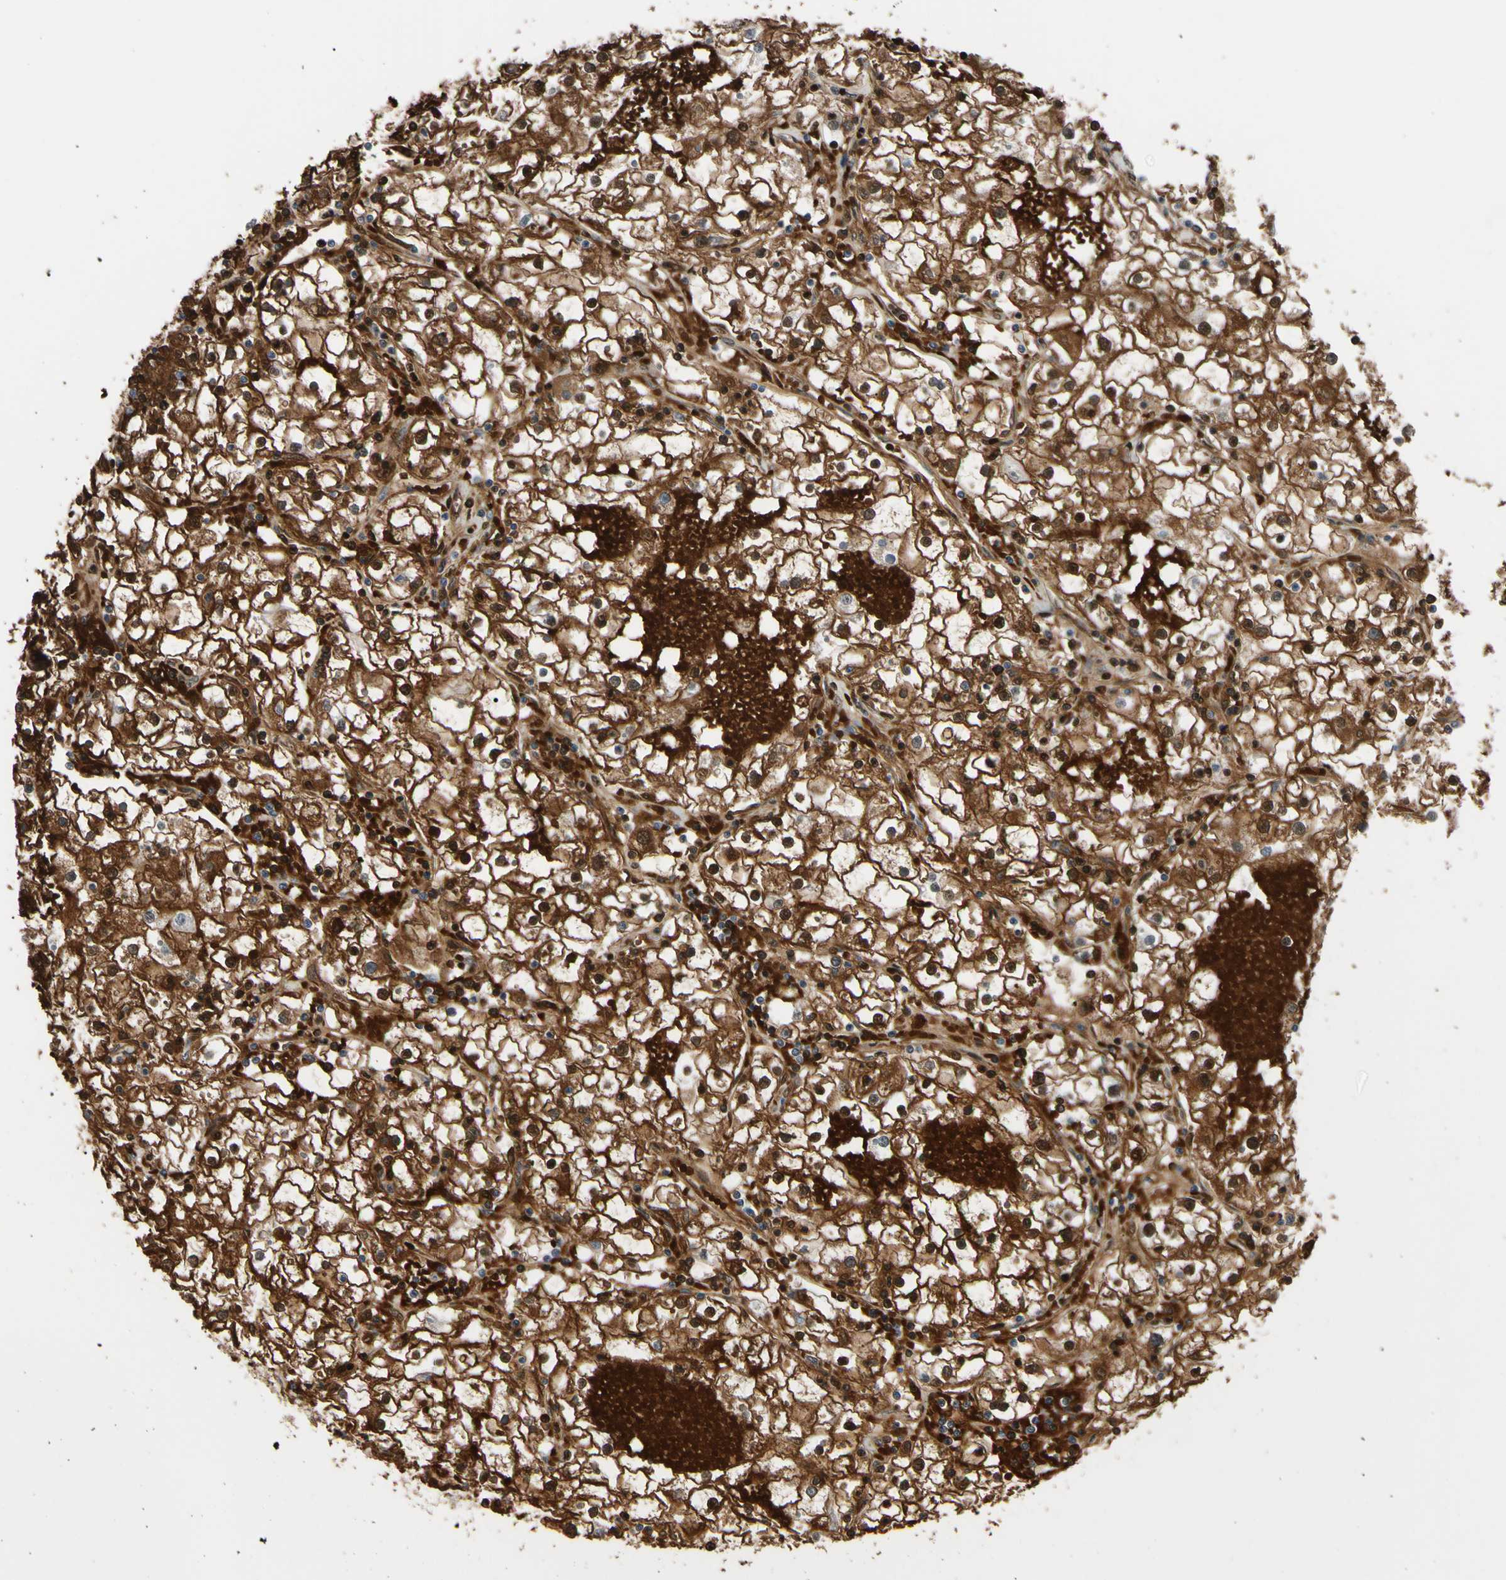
{"staining": {"intensity": "strong", "quantity": ">75%", "location": "cytoplasmic/membranous,nuclear"}, "tissue": "renal cancer", "cell_type": "Tumor cells", "image_type": "cancer", "snomed": [{"axis": "morphology", "description": "Adenocarcinoma, NOS"}, {"axis": "topography", "description": "Kidney"}], "caption": "Renal adenocarcinoma stained for a protein (brown) demonstrates strong cytoplasmic/membranous and nuclear positive expression in about >75% of tumor cells.", "gene": "THAP12", "patient": {"sex": "male", "age": 56}}